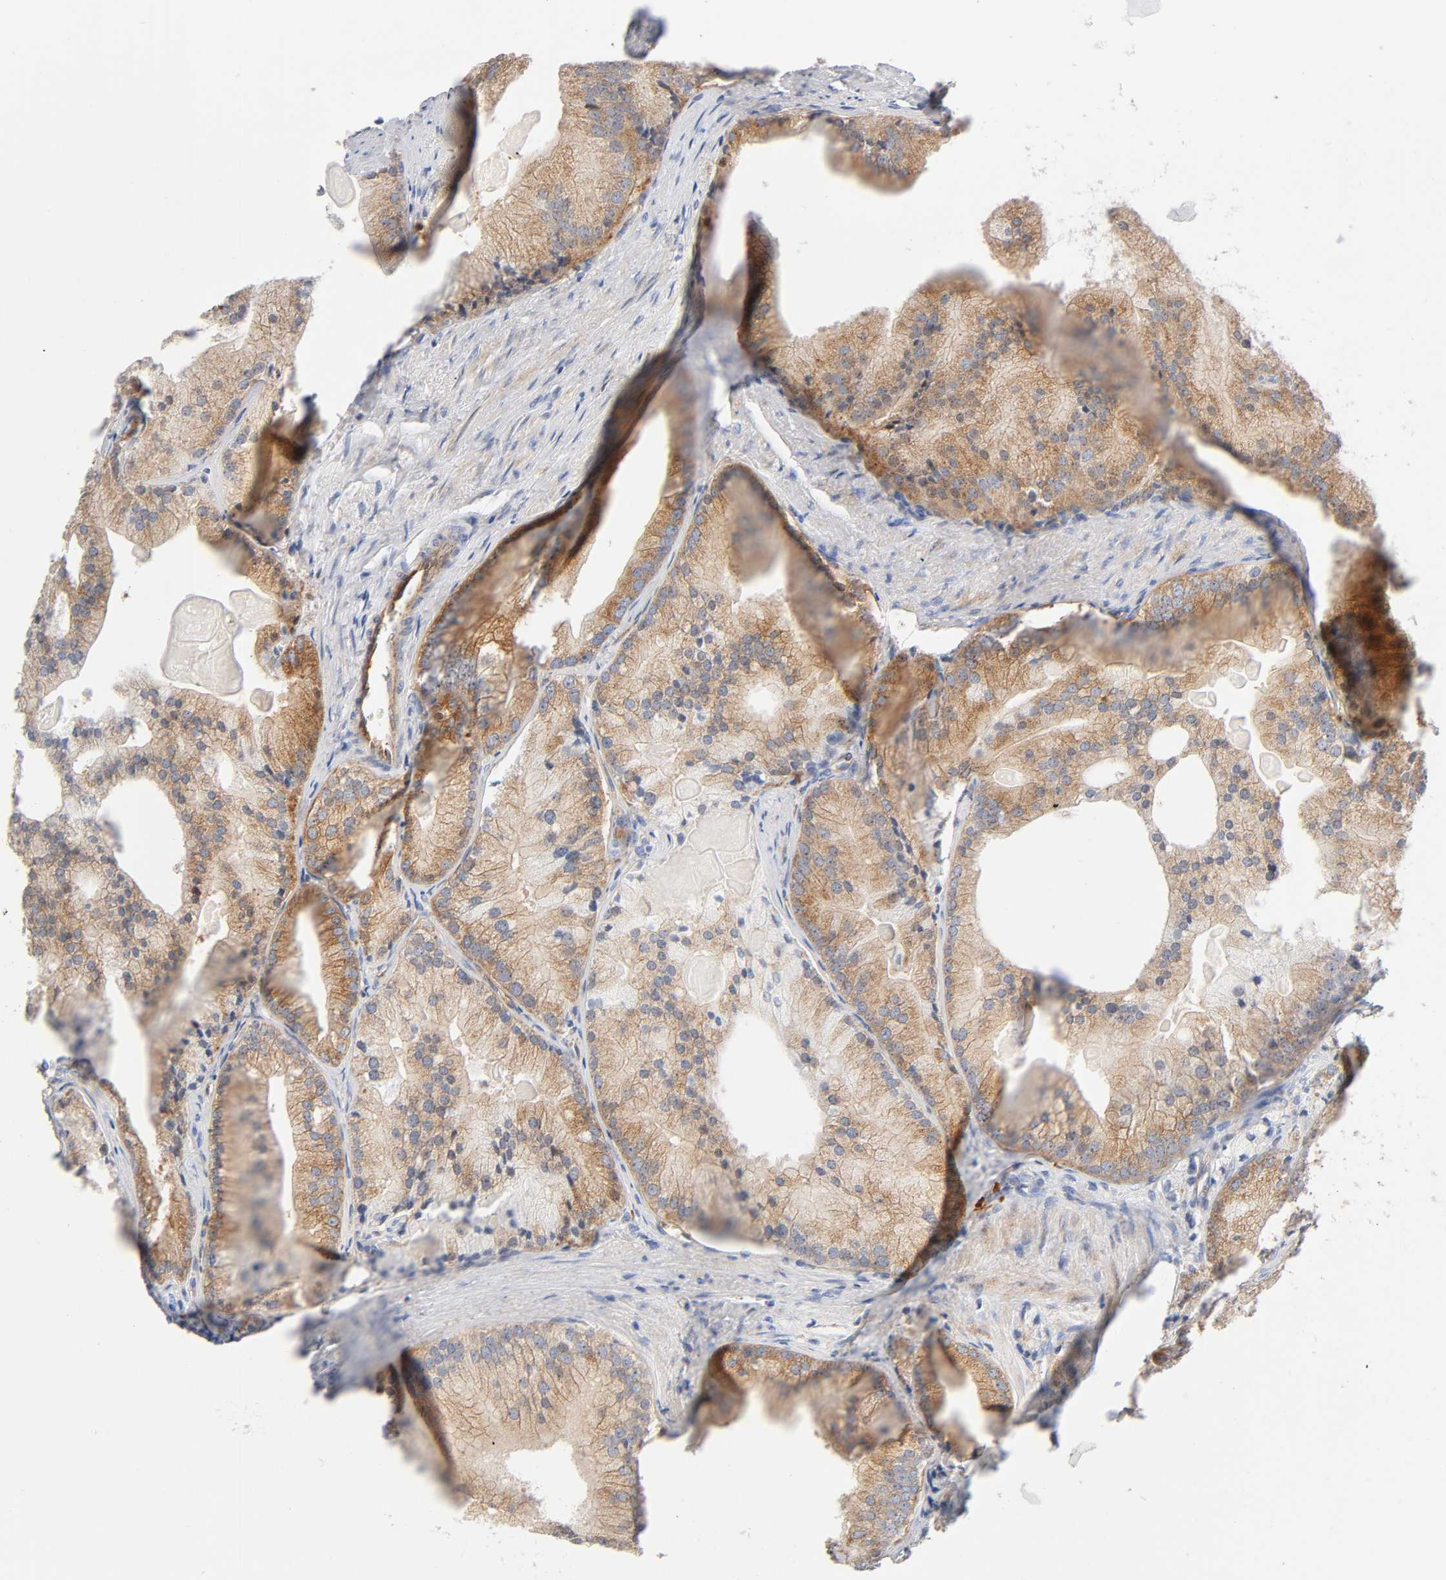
{"staining": {"intensity": "moderate", "quantity": ">75%", "location": "cytoplasmic/membranous"}, "tissue": "prostate cancer", "cell_type": "Tumor cells", "image_type": "cancer", "snomed": [{"axis": "morphology", "description": "Adenocarcinoma, Low grade"}, {"axis": "topography", "description": "Prostate"}], "caption": "Immunohistochemistry (IHC) image of human adenocarcinoma (low-grade) (prostate) stained for a protein (brown), which displays medium levels of moderate cytoplasmic/membranous staining in approximately >75% of tumor cells.", "gene": "CD2AP", "patient": {"sex": "male", "age": 69}}